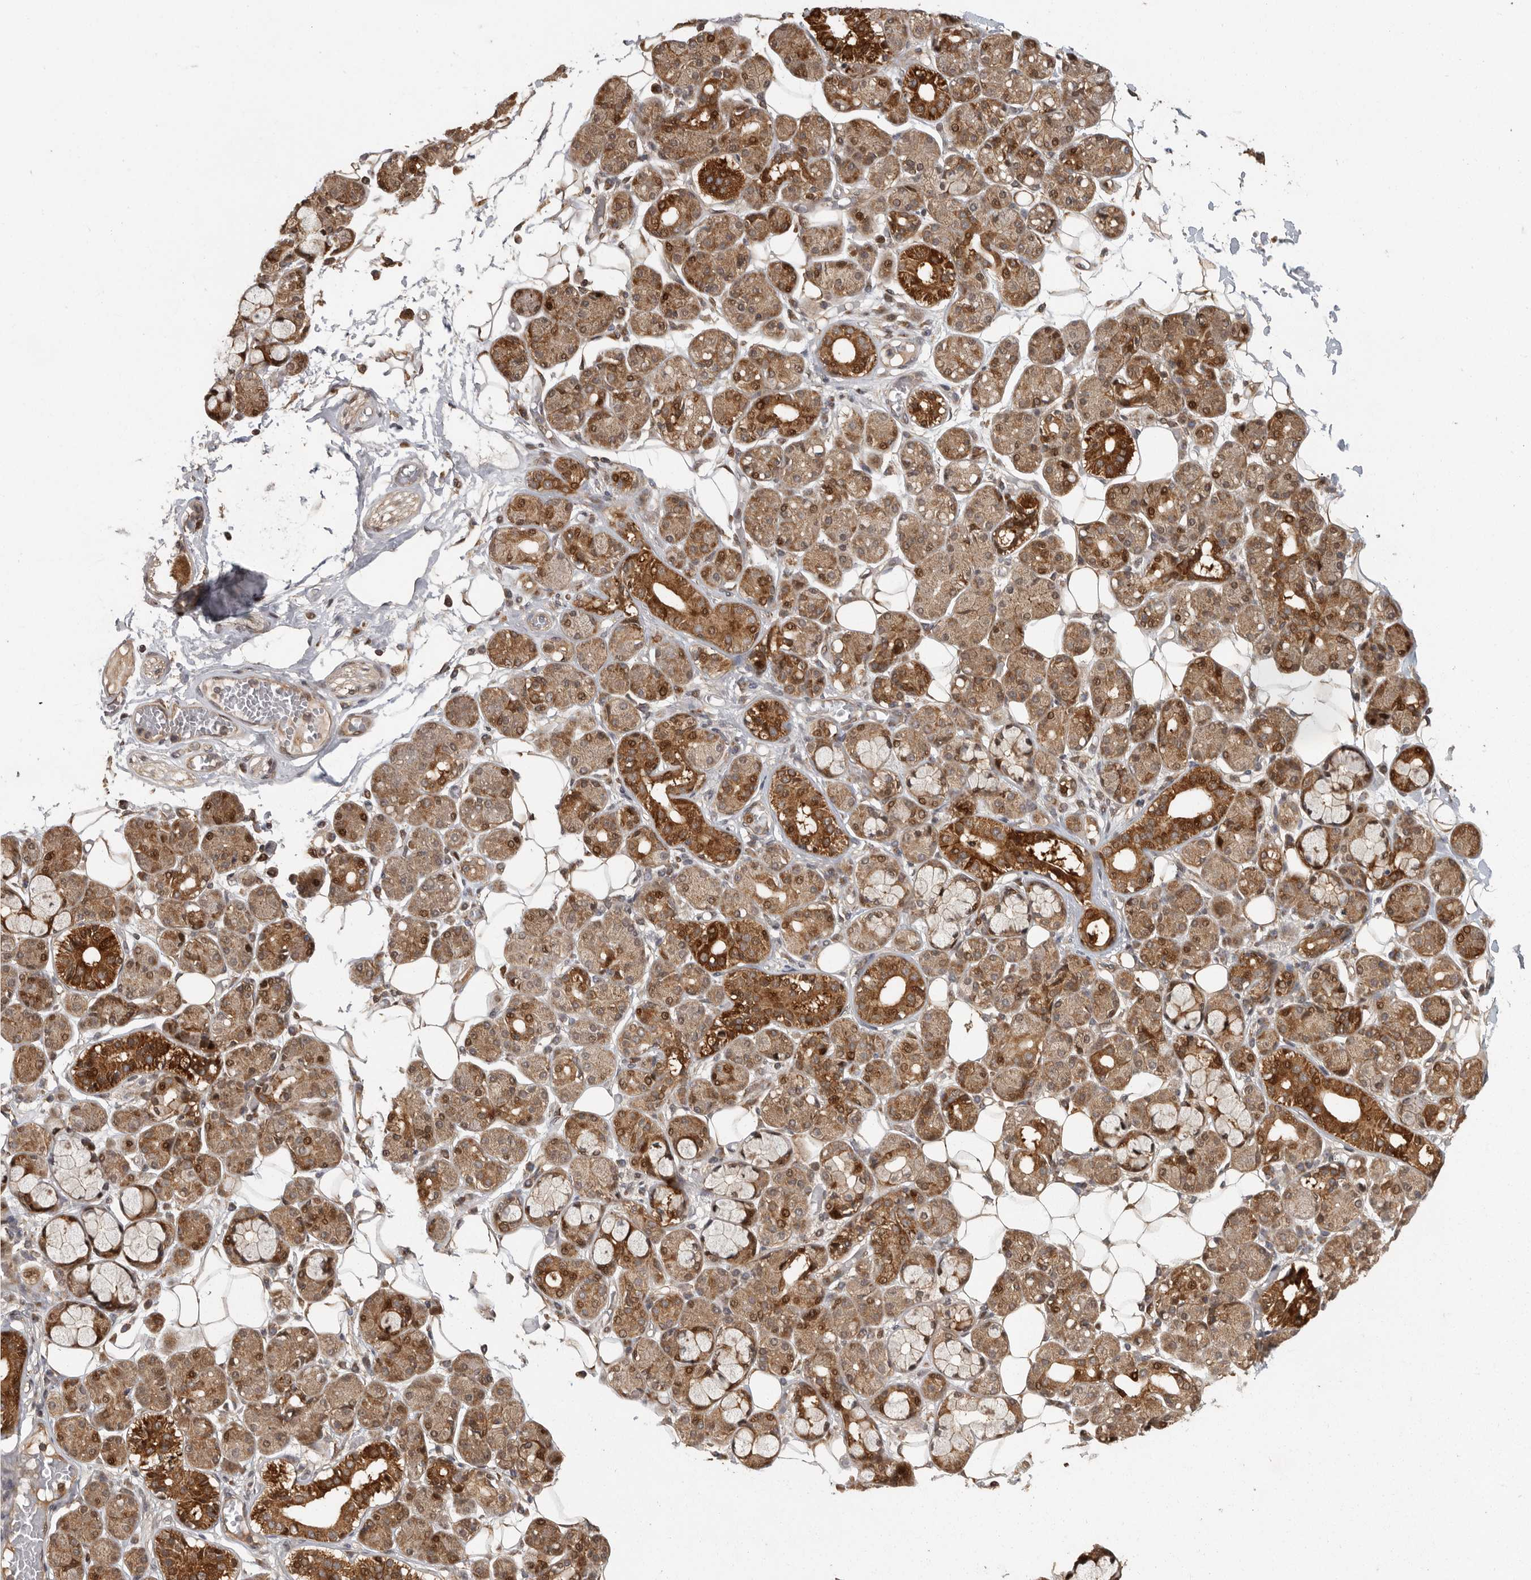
{"staining": {"intensity": "strong", "quantity": "25%-75%", "location": "cytoplasmic/membranous,nuclear"}, "tissue": "salivary gland", "cell_type": "Glandular cells", "image_type": "normal", "snomed": [{"axis": "morphology", "description": "Normal tissue, NOS"}, {"axis": "topography", "description": "Salivary gland"}], "caption": "A high-resolution photomicrograph shows immunohistochemistry (IHC) staining of benign salivary gland, which reveals strong cytoplasmic/membranous,nuclear staining in approximately 25%-75% of glandular cells. (DAB (3,3'-diaminobenzidine) IHC with brightfield microscopy, high magnification).", "gene": "SWT1", "patient": {"sex": "male", "age": 63}}